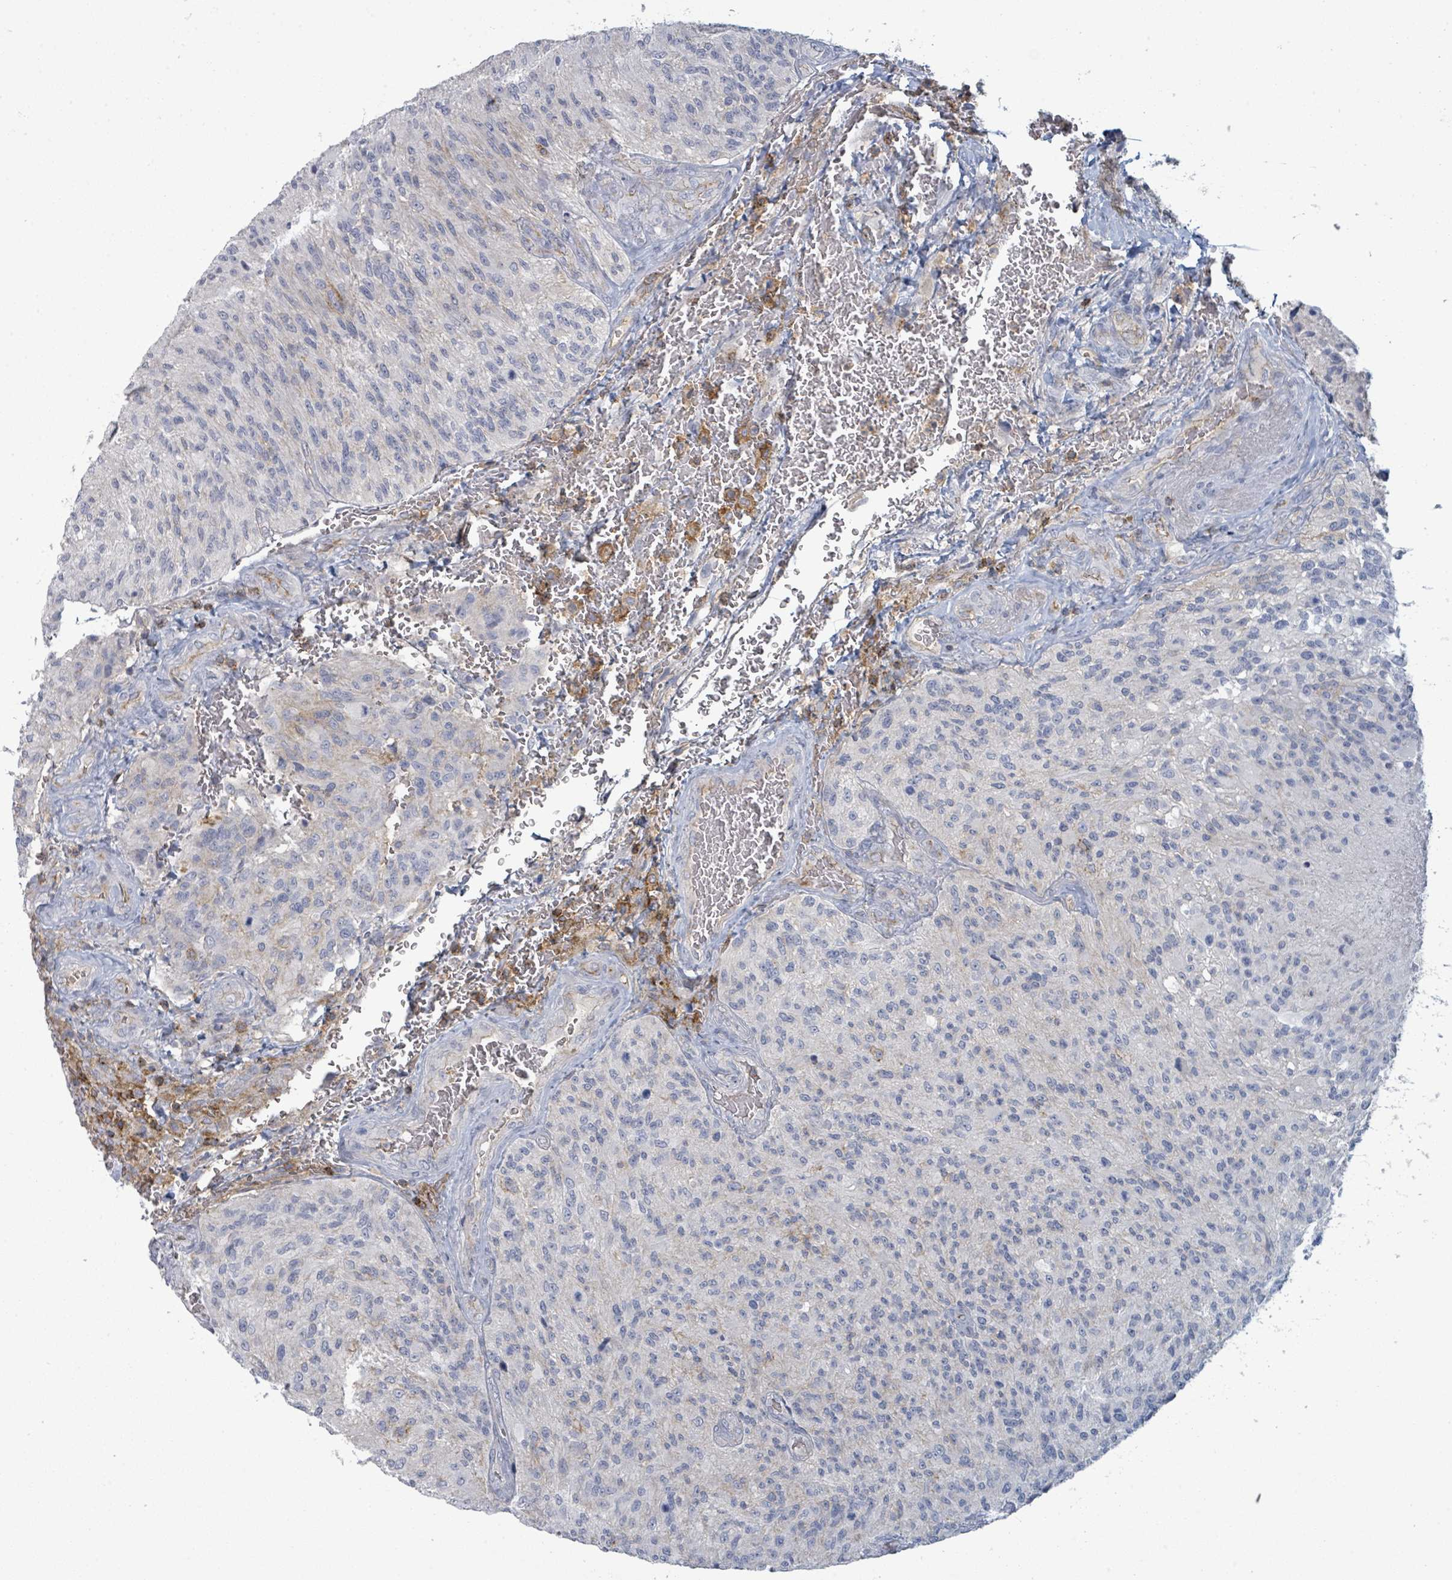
{"staining": {"intensity": "negative", "quantity": "none", "location": "none"}, "tissue": "glioma", "cell_type": "Tumor cells", "image_type": "cancer", "snomed": [{"axis": "morphology", "description": "Normal tissue, NOS"}, {"axis": "morphology", "description": "Glioma, malignant, High grade"}, {"axis": "topography", "description": "Cerebral cortex"}], "caption": "Malignant glioma (high-grade) was stained to show a protein in brown. There is no significant expression in tumor cells. (Brightfield microscopy of DAB (3,3'-diaminobenzidine) immunohistochemistry (IHC) at high magnification).", "gene": "TNFRSF14", "patient": {"sex": "male", "age": 56}}